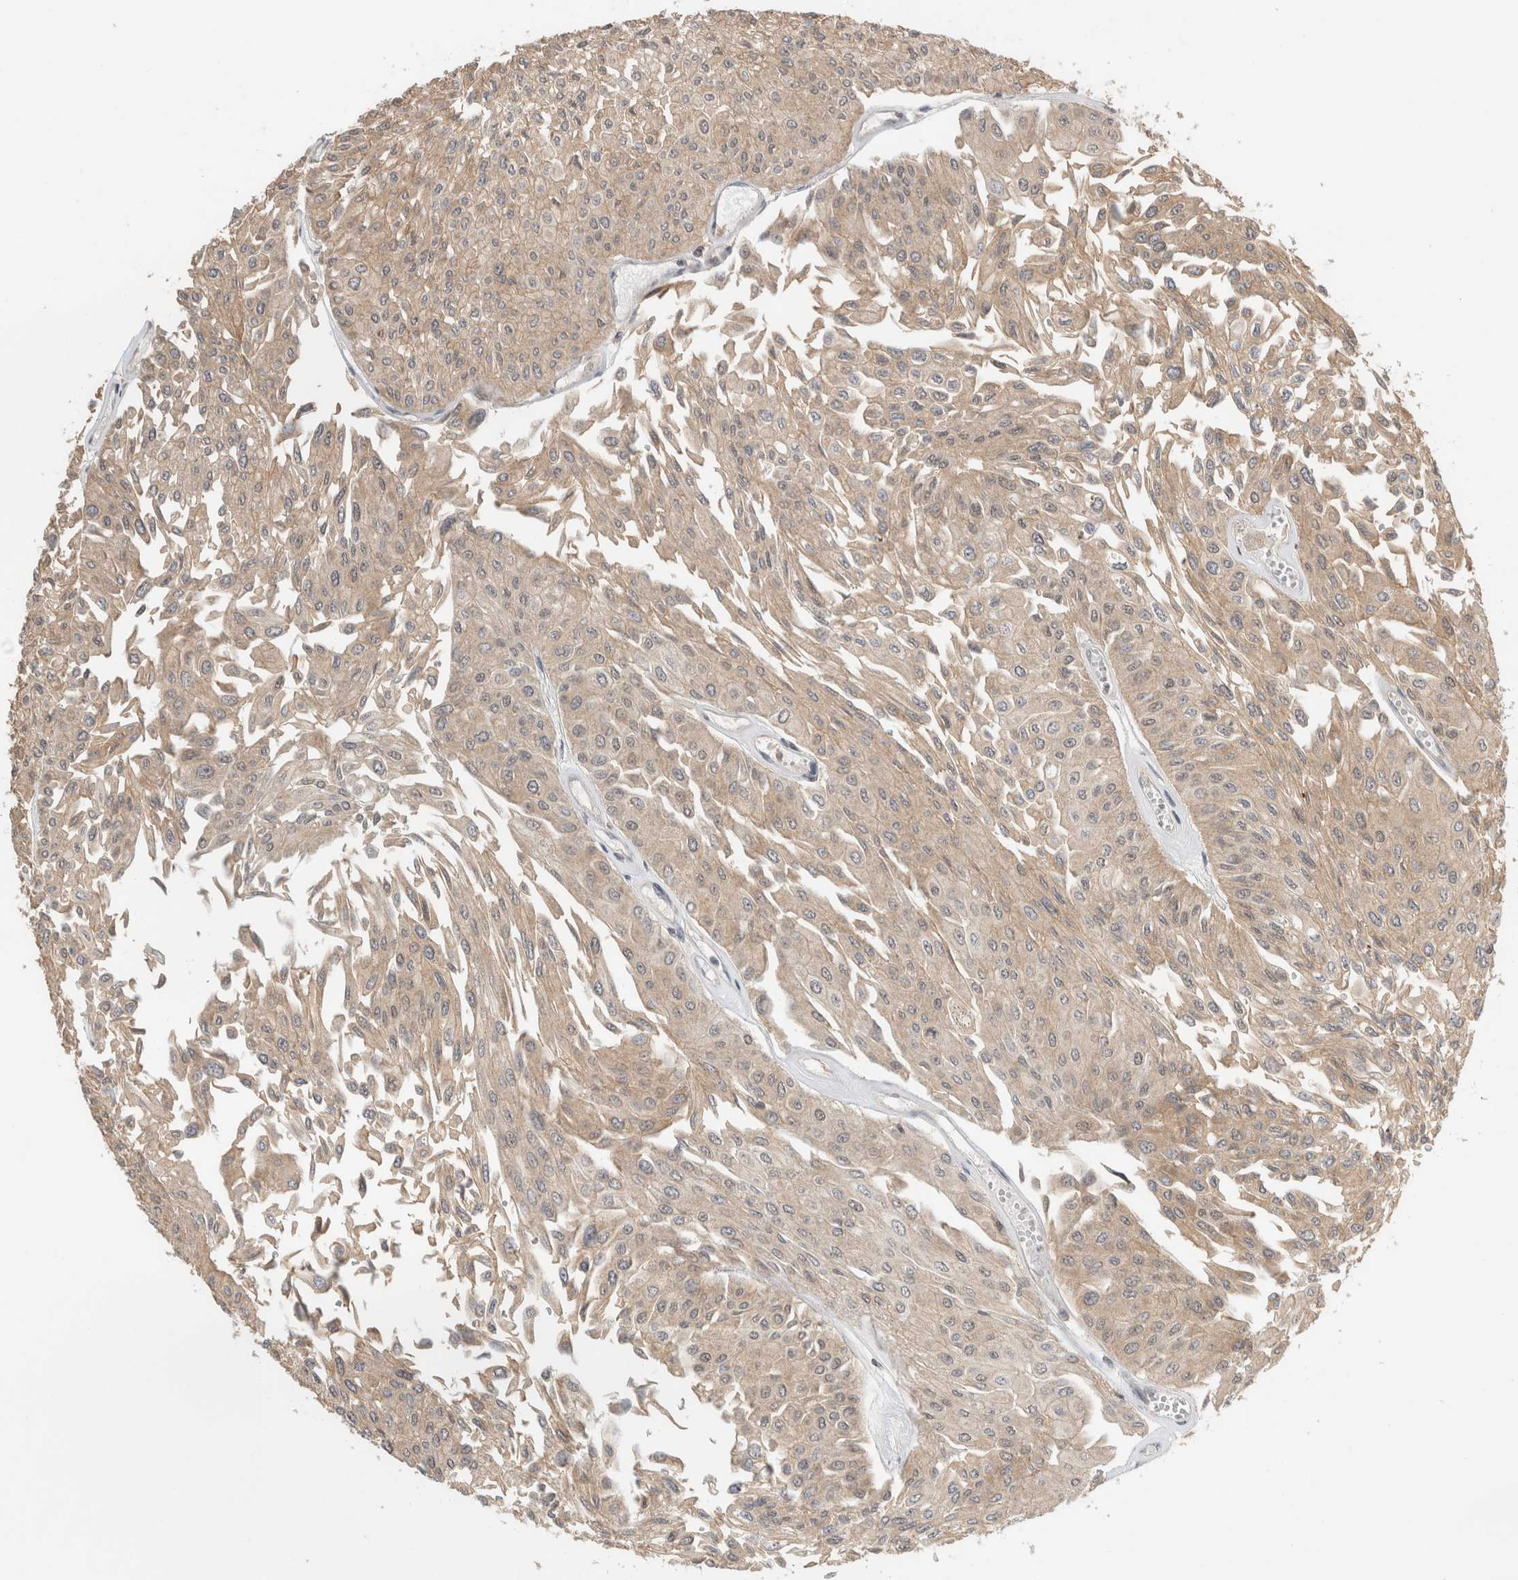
{"staining": {"intensity": "weak", "quantity": ">75%", "location": "cytoplasmic/membranous"}, "tissue": "urothelial cancer", "cell_type": "Tumor cells", "image_type": "cancer", "snomed": [{"axis": "morphology", "description": "Urothelial carcinoma, Low grade"}, {"axis": "topography", "description": "Urinary bladder"}], "caption": "IHC histopathology image of neoplastic tissue: urothelial cancer stained using immunohistochemistry (IHC) displays low levels of weak protein expression localized specifically in the cytoplasmic/membranous of tumor cells, appearing as a cytoplasmic/membranous brown color.", "gene": "SNRNP40", "patient": {"sex": "male", "age": 67}}